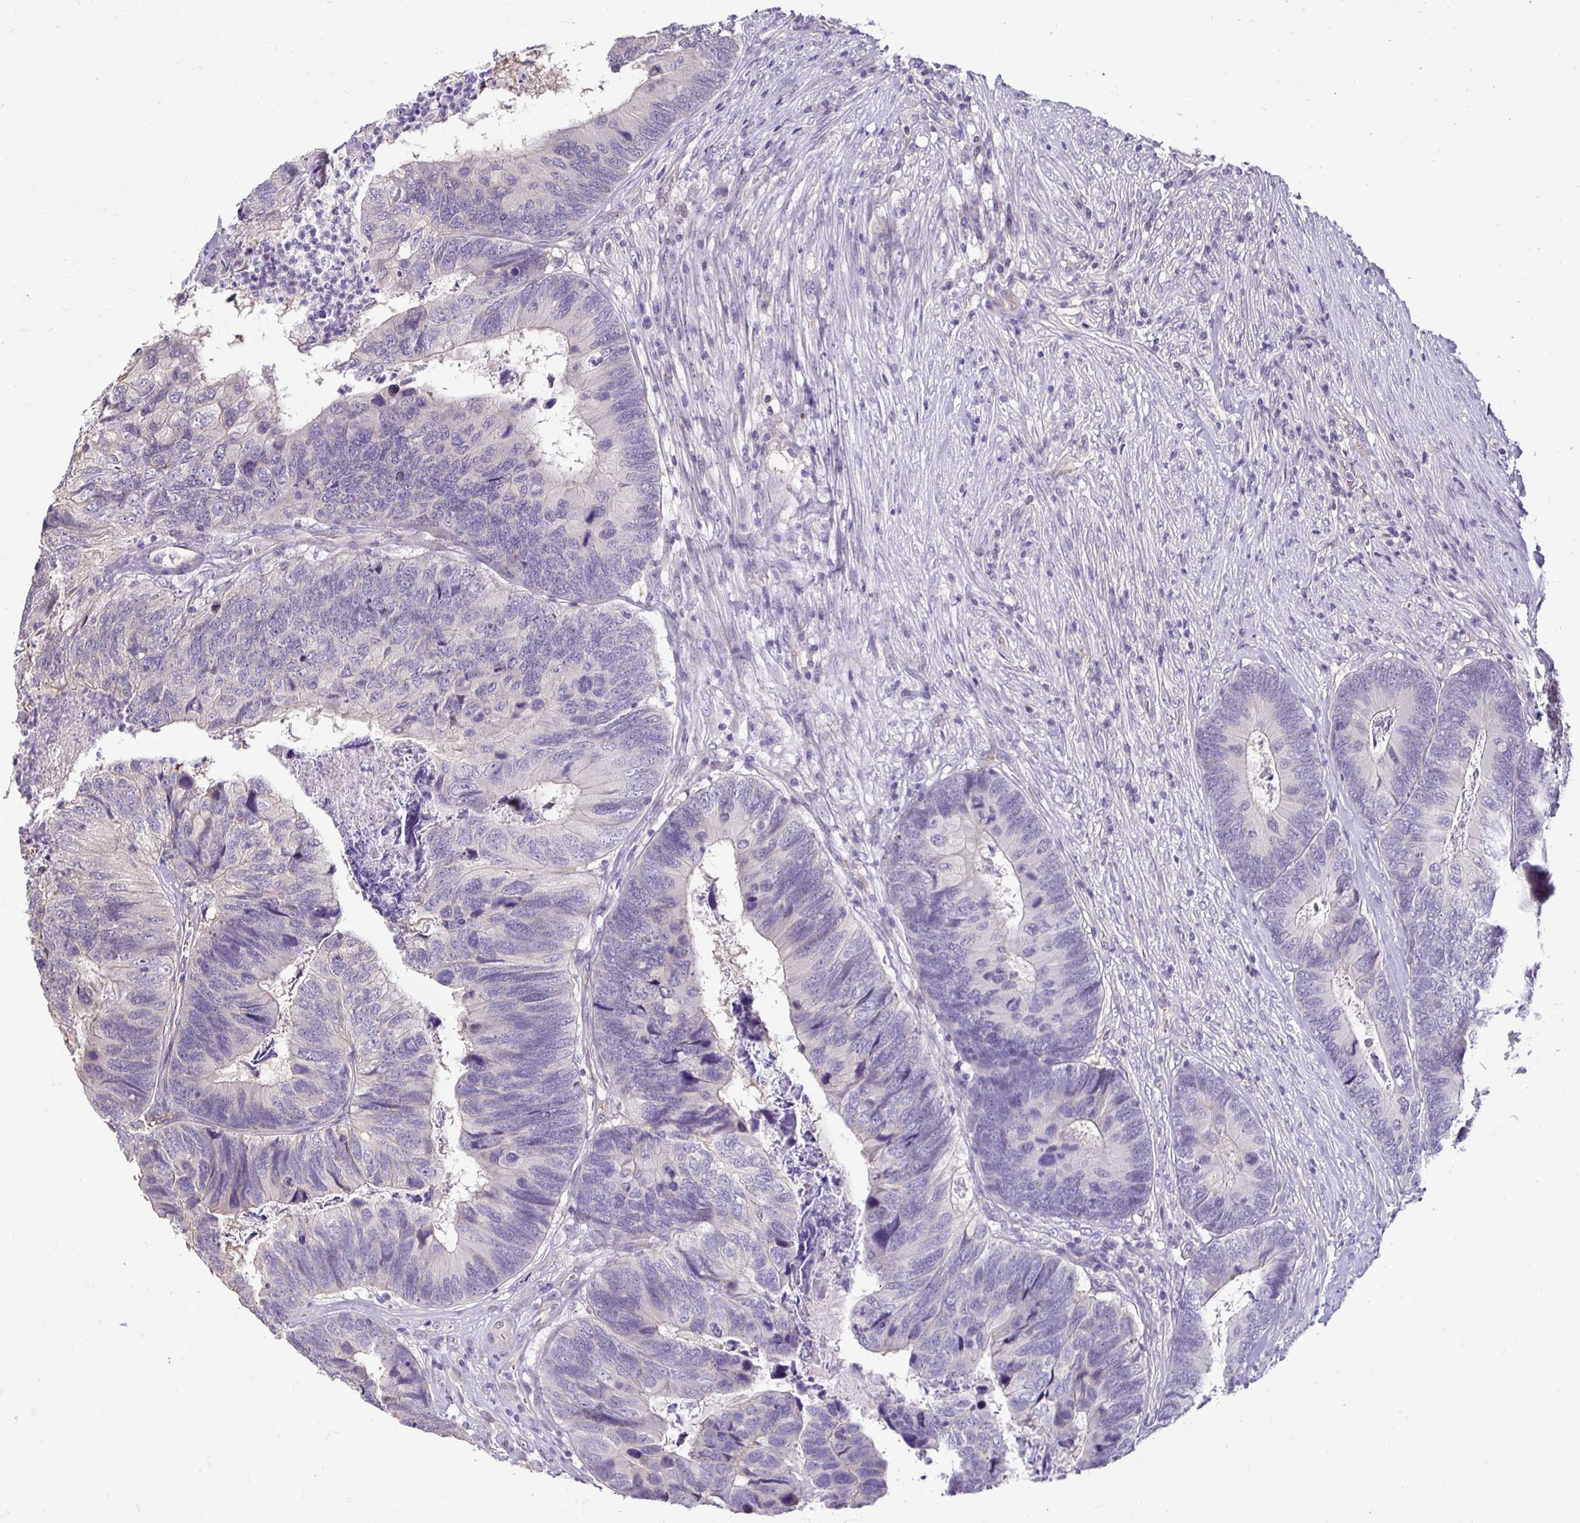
{"staining": {"intensity": "negative", "quantity": "none", "location": "none"}, "tissue": "colorectal cancer", "cell_type": "Tumor cells", "image_type": "cancer", "snomed": [{"axis": "morphology", "description": "Adenocarcinoma, NOS"}, {"axis": "topography", "description": "Colon"}], "caption": "Tumor cells are negative for protein expression in human colorectal adenocarcinoma.", "gene": "SLC9A1", "patient": {"sex": "female", "age": 67}}